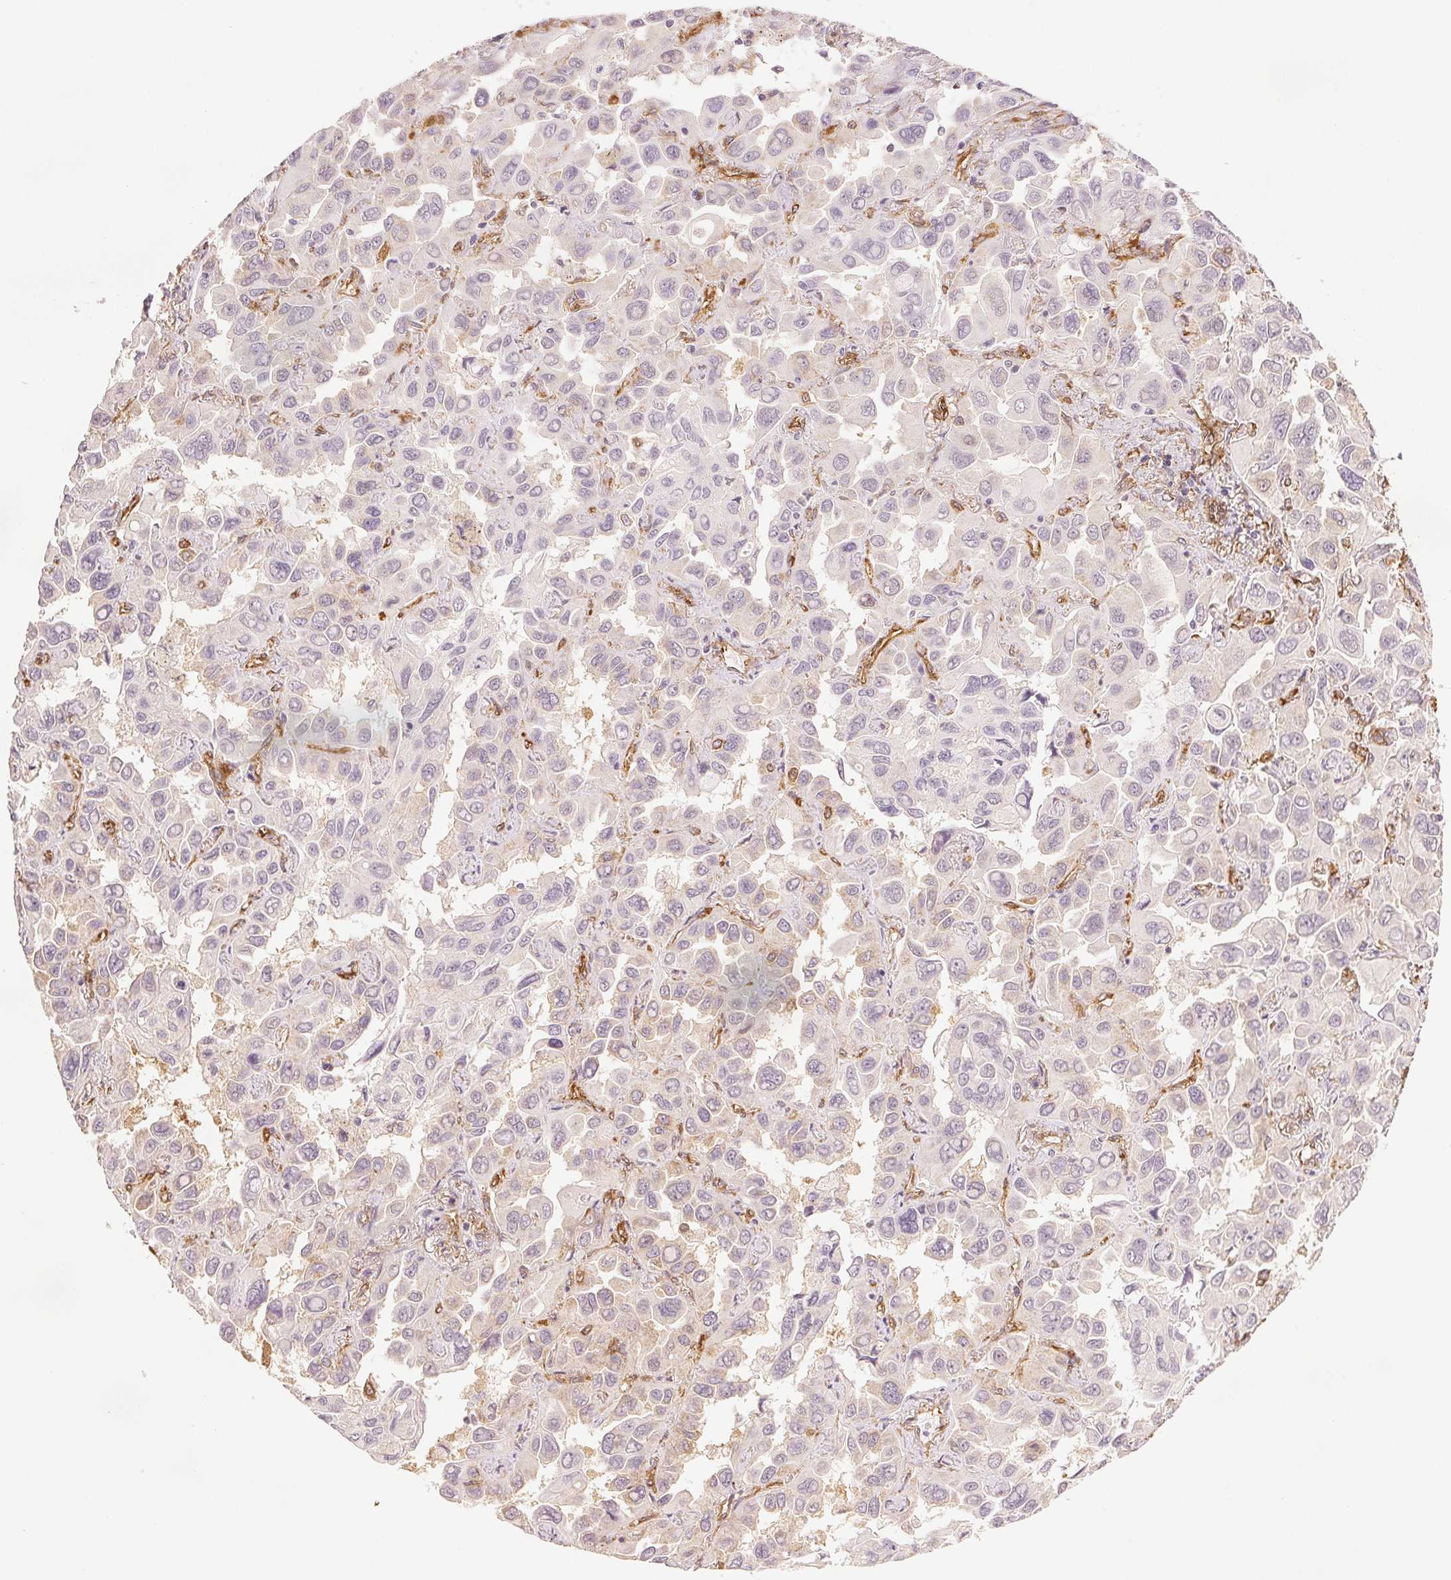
{"staining": {"intensity": "negative", "quantity": "none", "location": "none"}, "tissue": "lung cancer", "cell_type": "Tumor cells", "image_type": "cancer", "snomed": [{"axis": "morphology", "description": "Adenocarcinoma, NOS"}, {"axis": "topography", "description": "Lung"}], "caption": "A high-resolution histopathology image shows IHC staining of adenocarcinoma (lung), which displays no significant positivity in tumor cells.", "gene": "DIAPH2", "patient": {"sex": "male", "age": 64}}